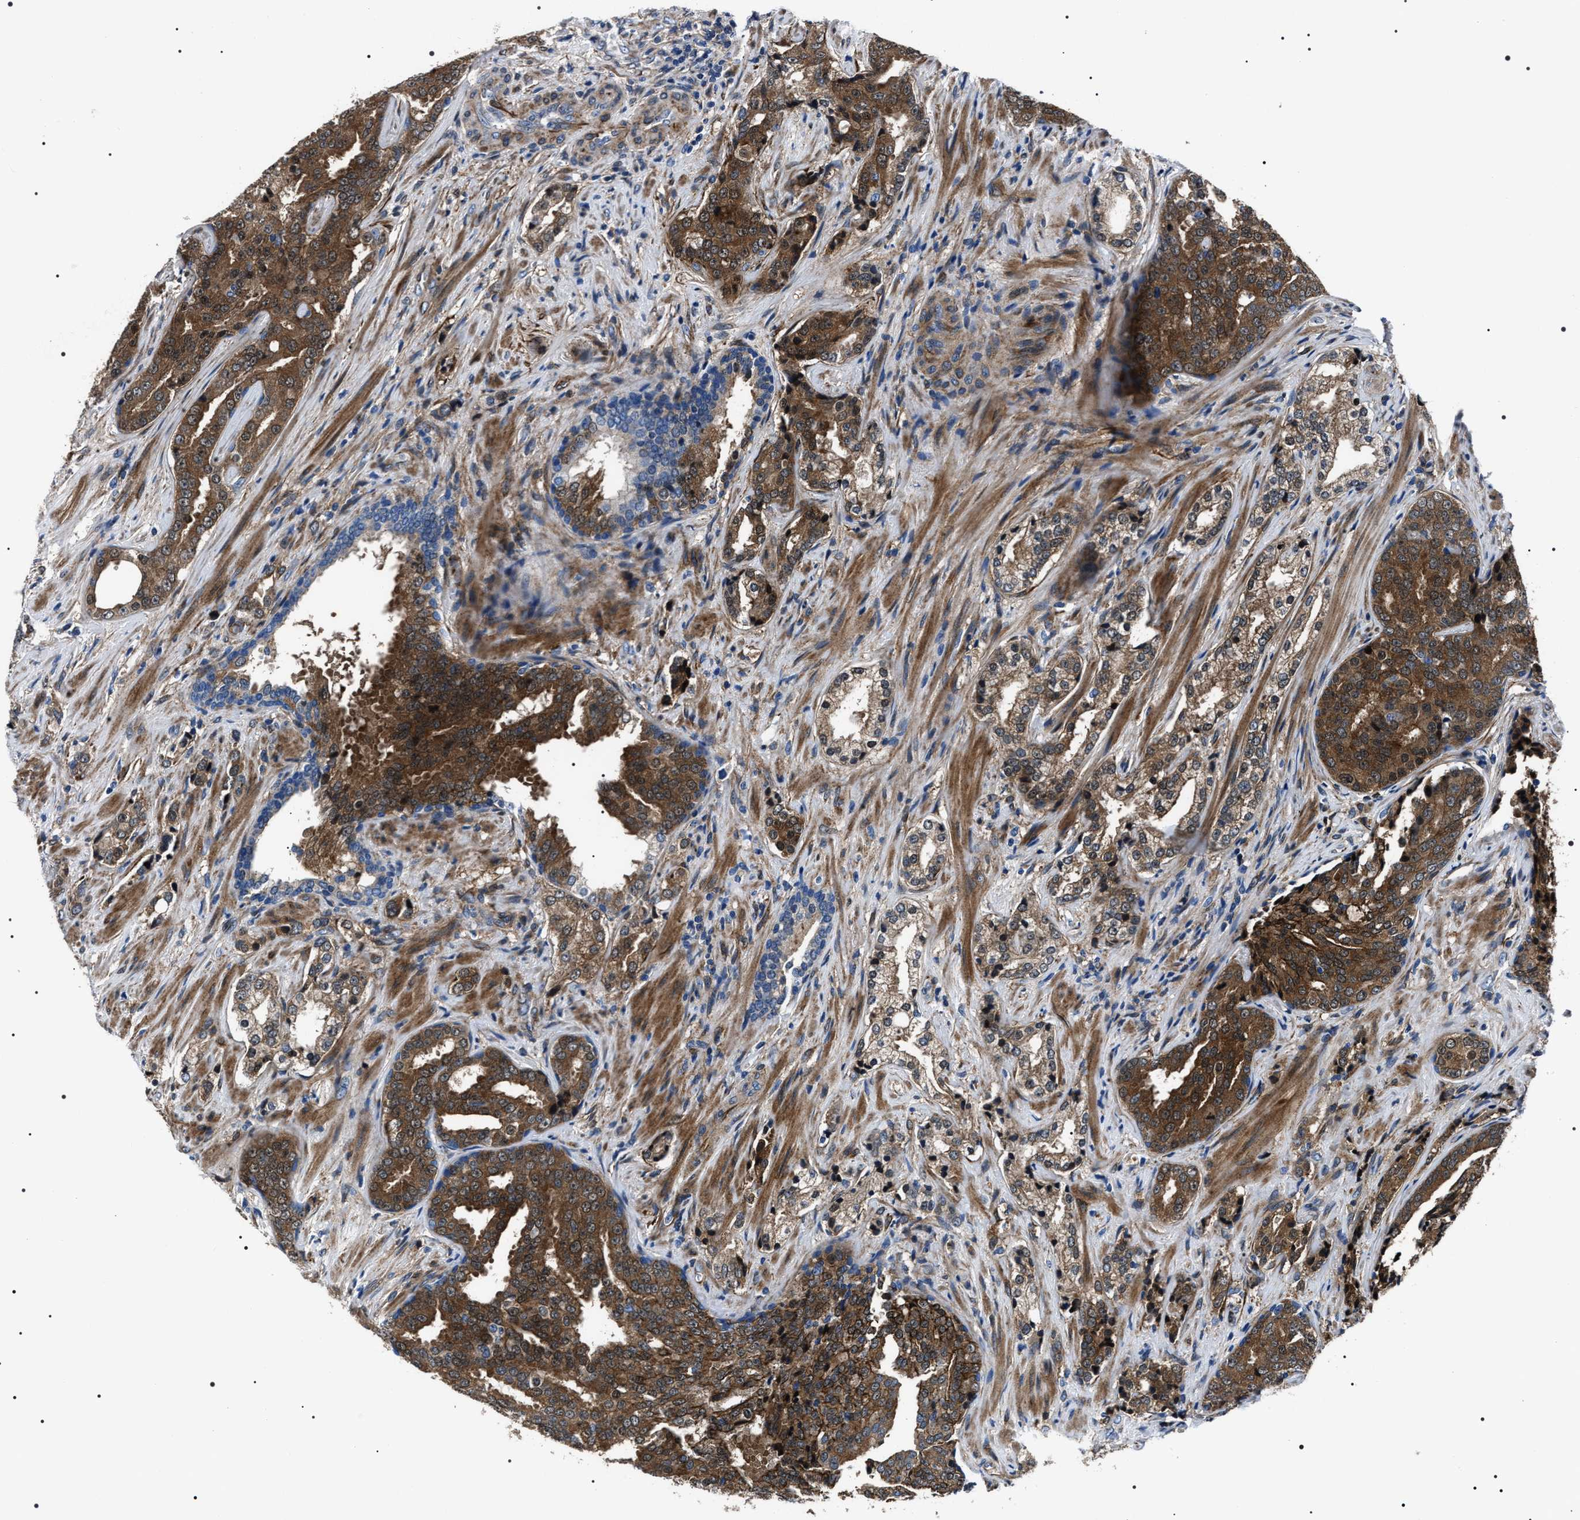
{"staining": {"intensity": "strong", "quantity": ">75%", "location": "cytoplasmic/membranous"}, "tissue": "prostate cancer", "cell_type": "Tumor cells", "image_type": "cancer", "snomed": [{"axis": "morphology", "description": "Adenocarcinoma, High grade"}, {"axis": "topography", "description": "Prostate"}], "caption": "Tumor cells demonstrate high levels of strong cytoplasmic/membranous positivity in about >75% of cells in prostate cancer.", "gene": "BAG2", "patient": {"sex": "male", "age": 71}}